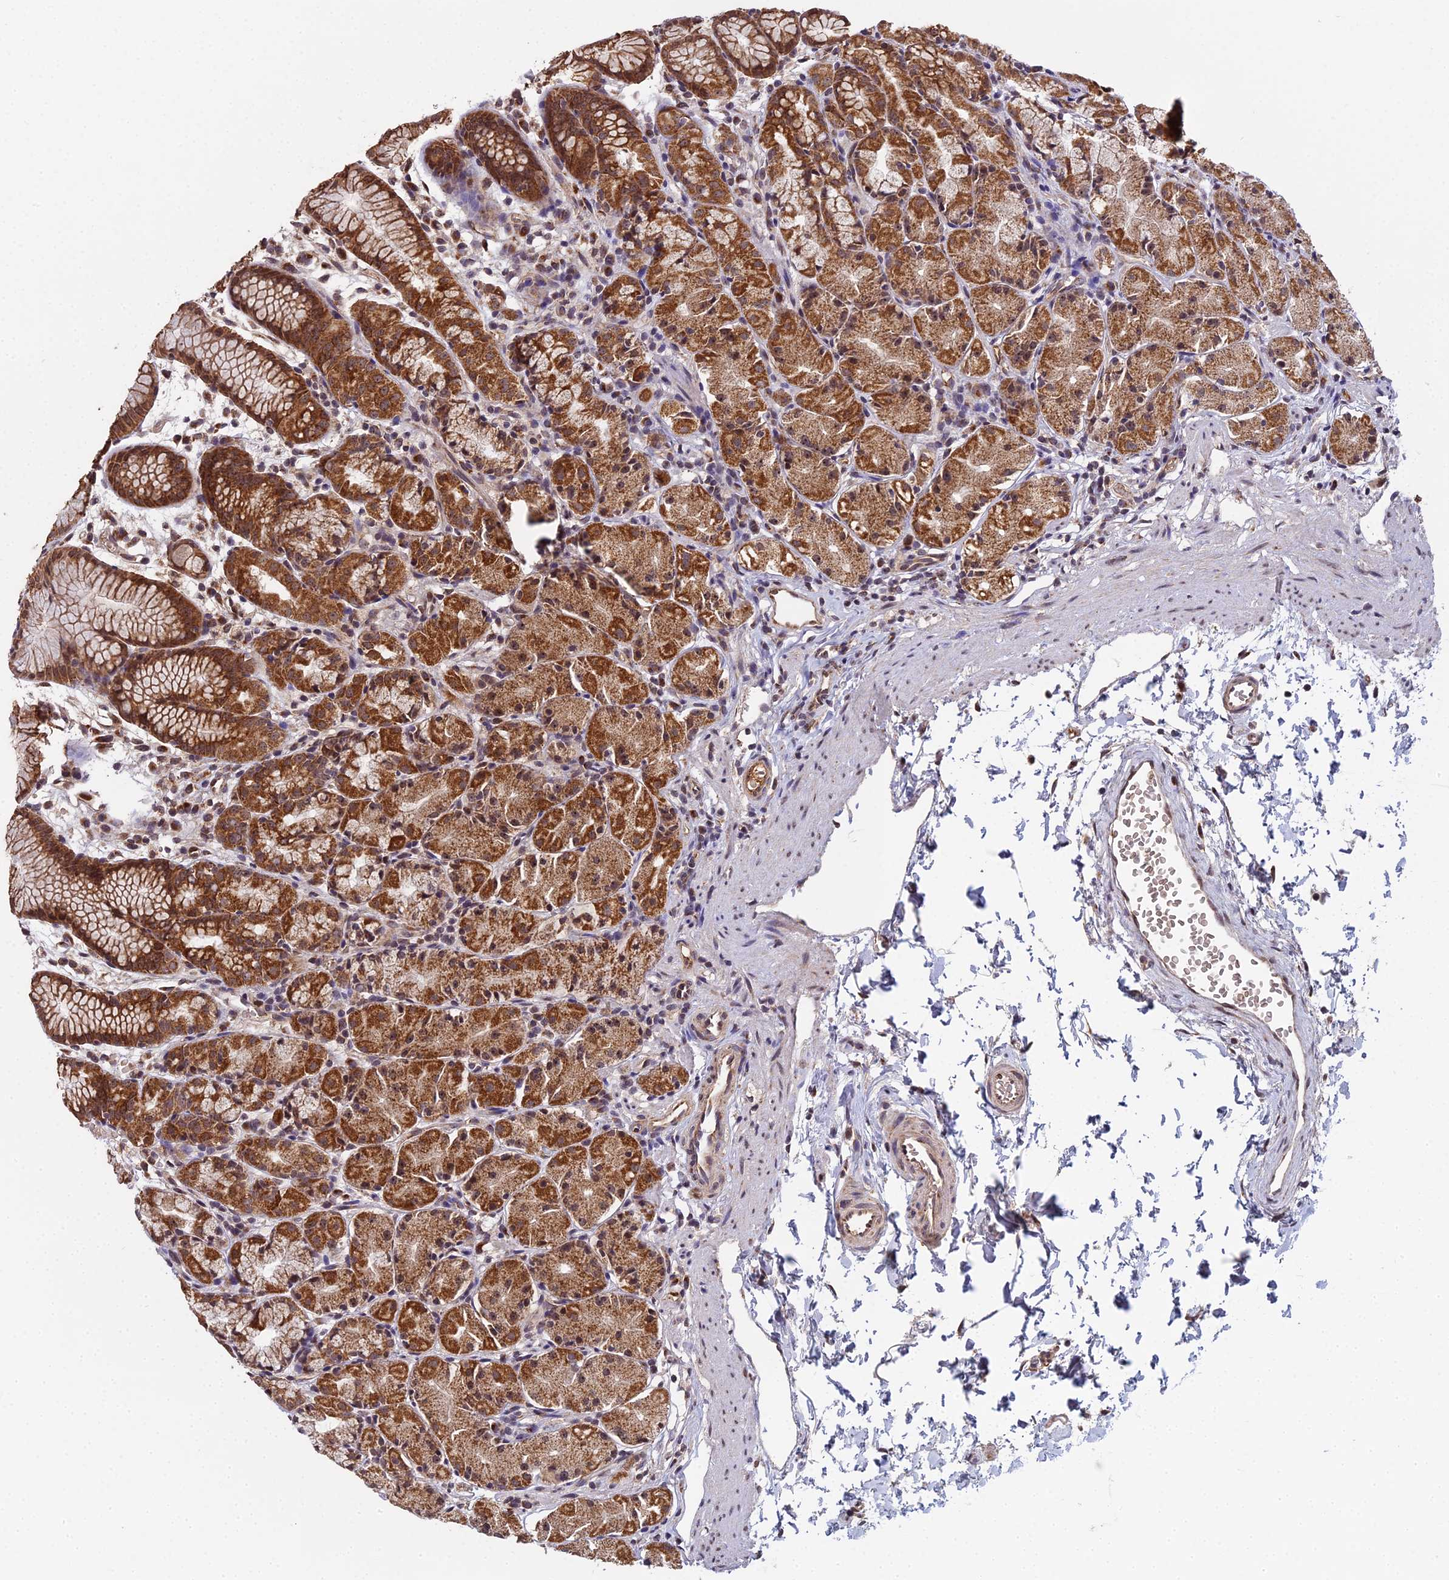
{"staining": {"intensity": "strong", "quantity": ">75%", "location": "cytoplasmic/membranous"}, "tissue": "stomach", "cell_type": "Glandular cells", "image_type": "normal", "snomed": [{"axis": "morphology", "description": "Normal tissue, NOS"}, {"axis": "topography", "description": "Stomach, upper"}], "caption": "DAB (3,3'-diaminobenzidine) immunohistochemical staining of normal human stomach demonstrates strong cytoplasmic/membranous protein staining in about >75% of glandular cells. (DAB (3,3'-diaminobenzidine) IHC, brown staining for protein, blue staining for nuclei).", "gene": "MEOX1", "patient": {"sex": "male", "age": 47}}